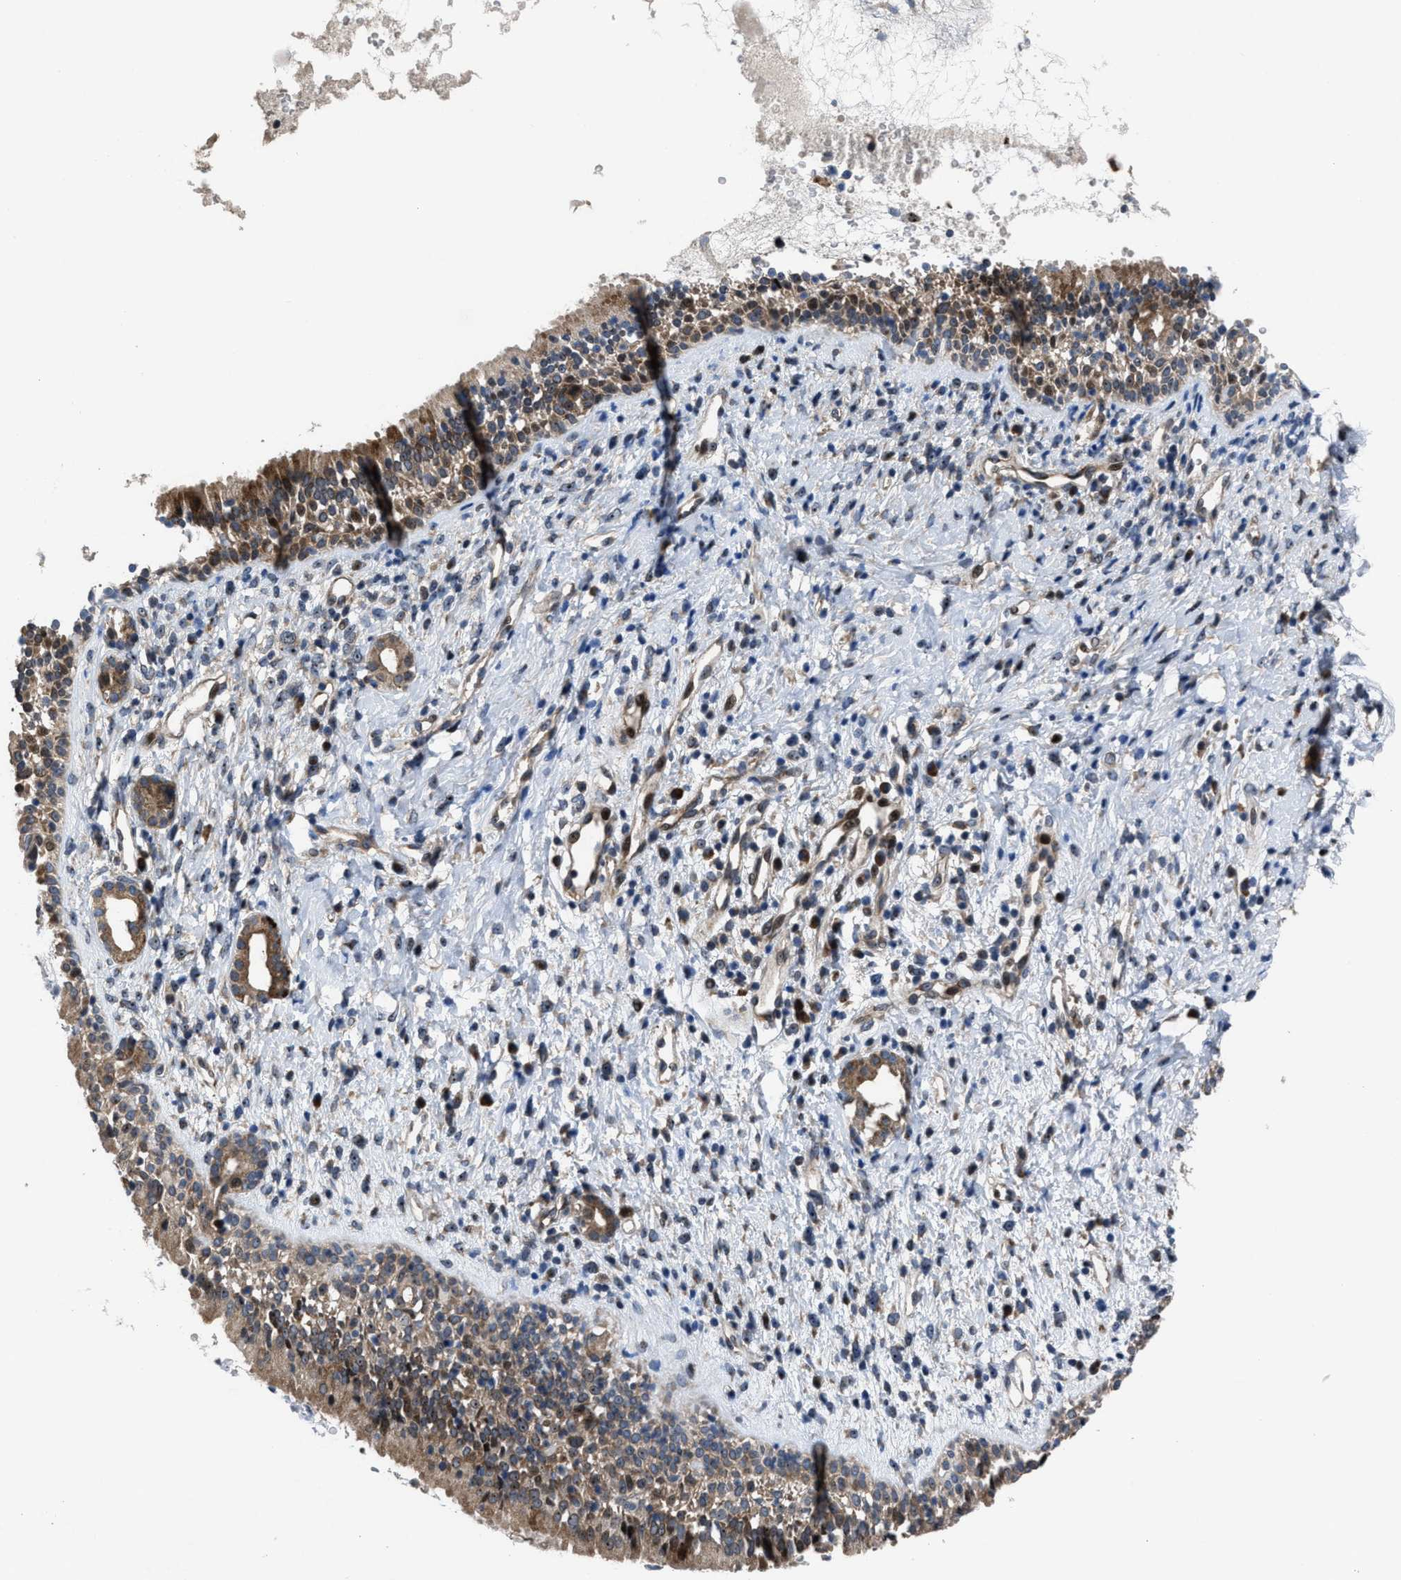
{"staining": {"intensity": "moderate", "quantity": ">75%", "location": "cytoplasmic/membranous"}, "tissue": "nasopharynx", "cell_type": "Respiratory epithelial cells", "image_type": "normal", "snomed": [{"axis": "morphology", "description": "Normal tissue, NOS"}, {"axis": "topography", "description": "Nasopharynx"}], "caption": "This is an image of immunohistochemistry staining of benign nasopharynx, which shows moderate expression in the cytoplasmic/membranous of respiratory epithelial cells.", "gene": "HAUS6", "patient": {"sex": "male", "age": 22}}